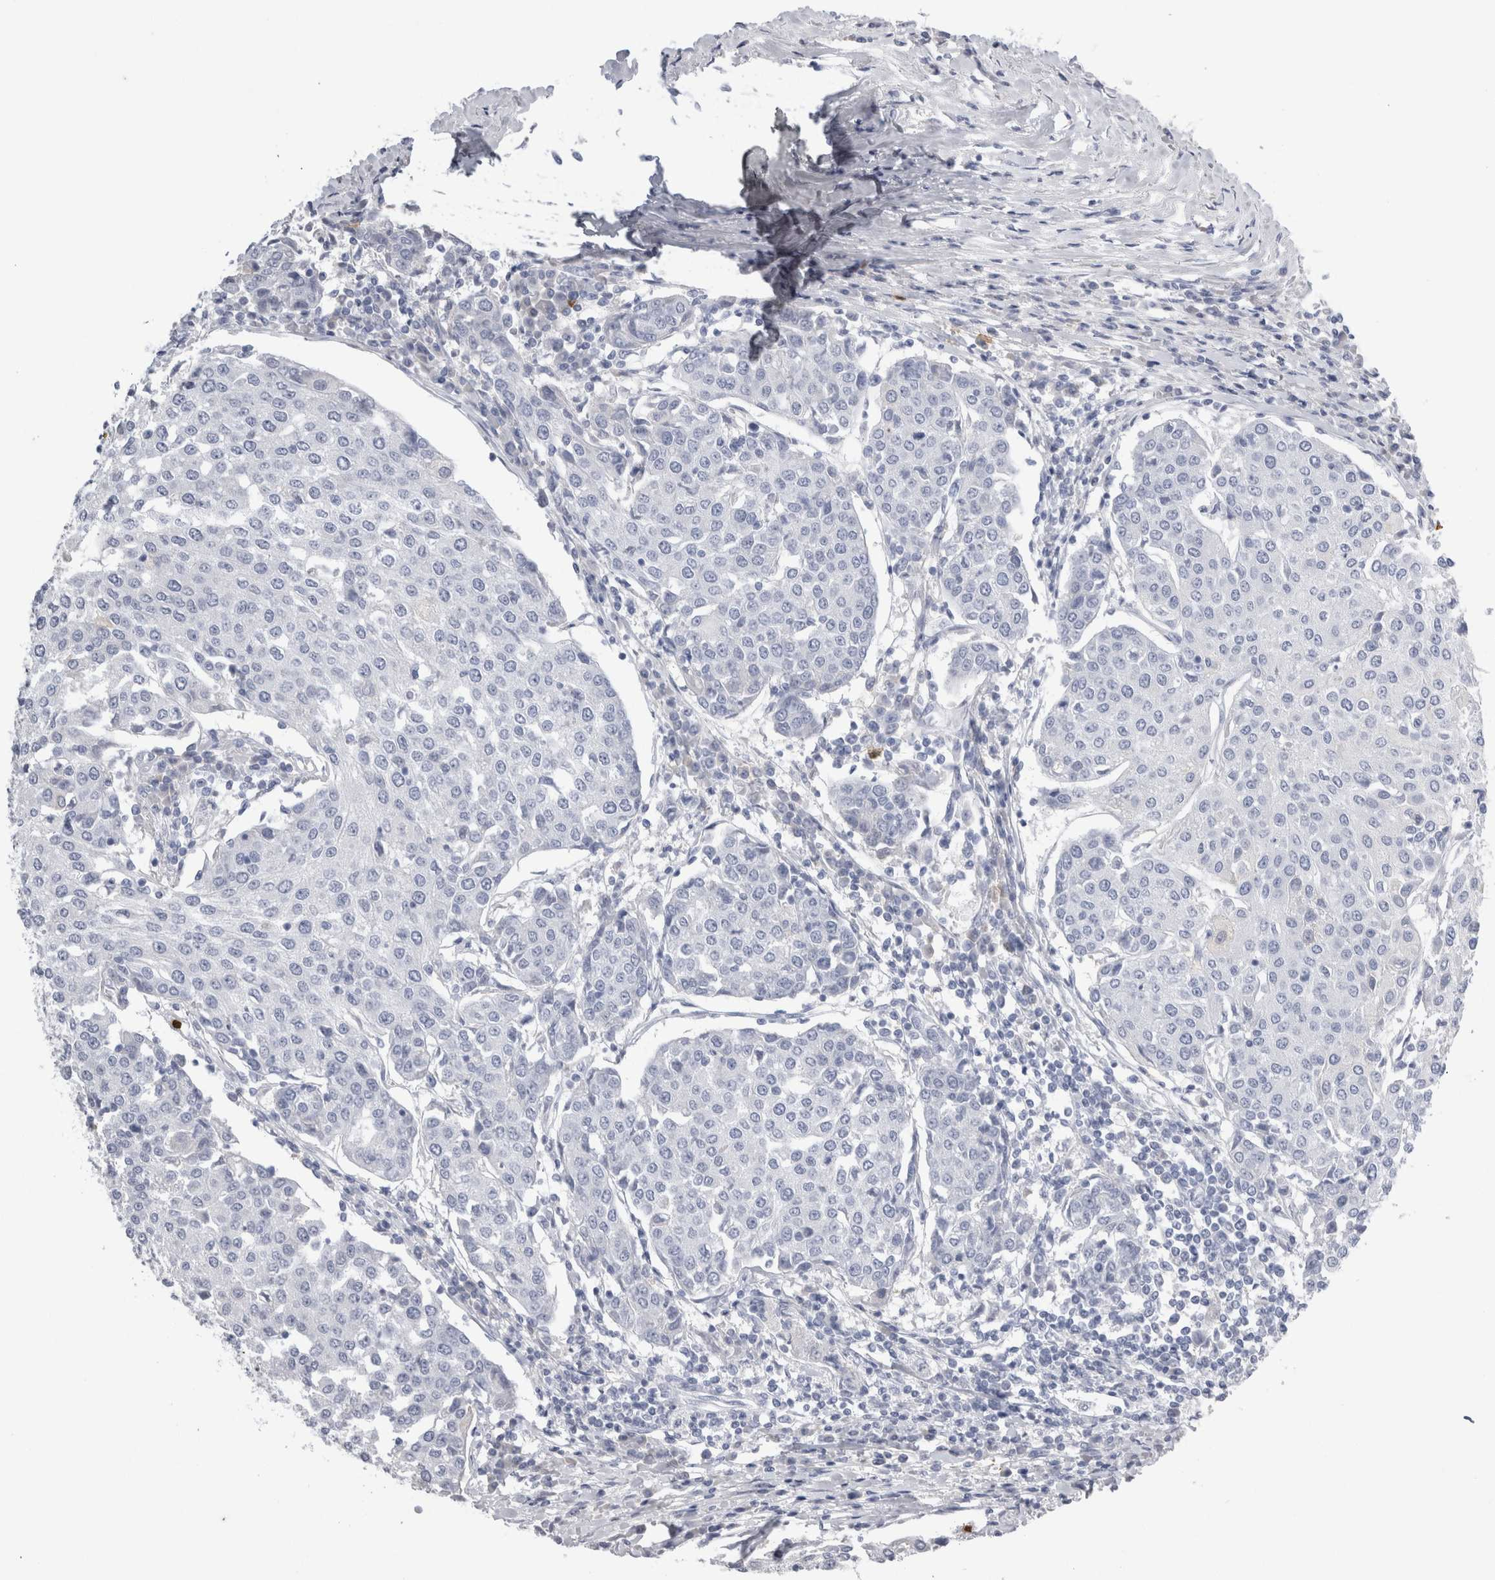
{"staining": {"intensity": "negative", "quantity": "none", "location": "none"}, "tissue": "urothelial cancer", "cell_type": "Tumor cells", "image_type": "cancer", "snomed": [{"axis": "morphology", "description": "Urothelial carcinoma, High grade"}, {"axis": "topography", "description": "Urinary bladder"}], "caption": "Micrograph shows no significant protein expression in tumor cells of urothelial carcinoma (high-grade). (DAB immunohistochemistry visualized using brightfield microscopy, high magnification).", "gene": "S100A12", "patient": {"sex": "female", "age": 85}}